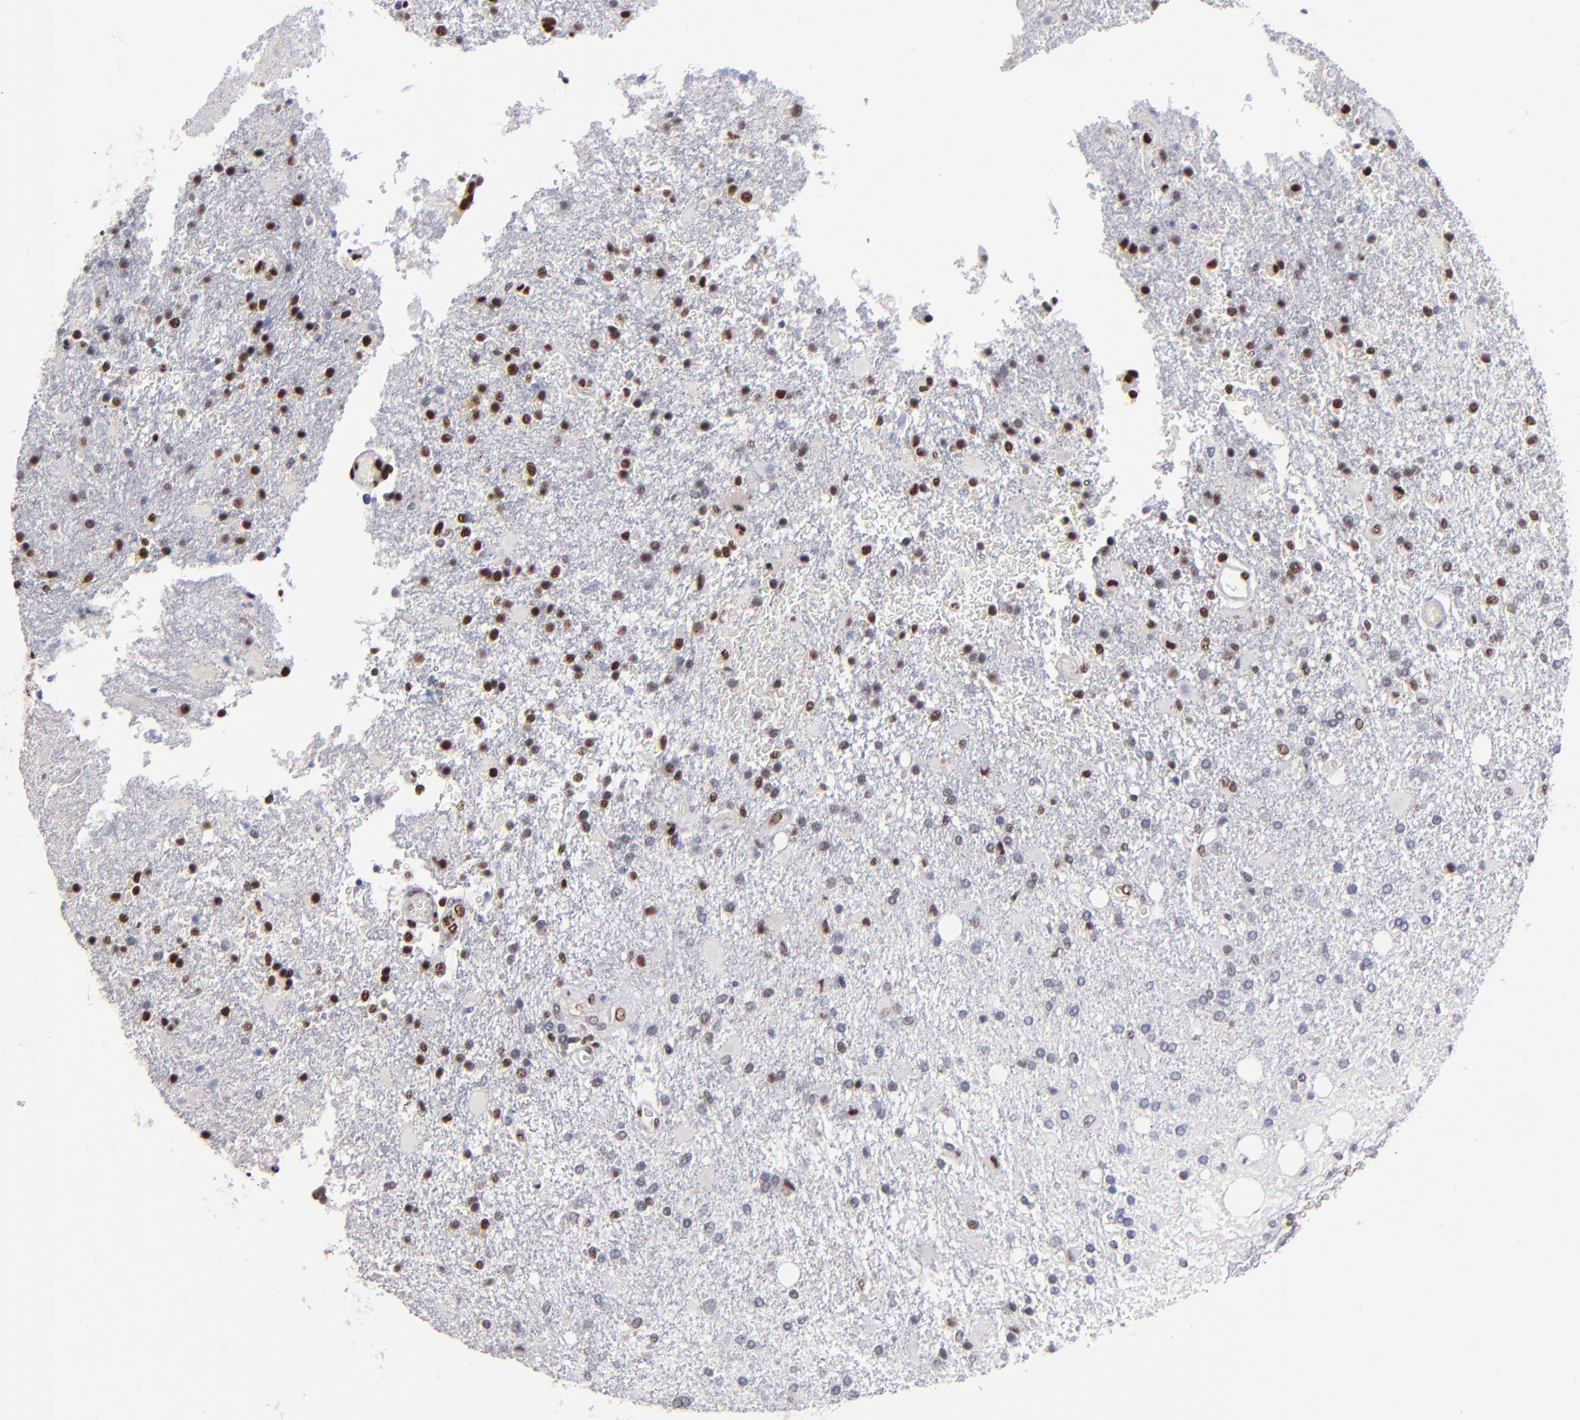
{"staining": {"intensity": "moderate", "quantity": "<25%", "location": "nuclear"}, "tissue": "glioma", "cell_type": "Tumor cells", "image_type": "cancer", "snomed": [{"axis": "morphology", "description": "Glioma, malignant, High grade"}, {"axis": "topography", "description": "Cerebral cortex"}], "caption": "Malignant high-grade glioma stained with IHC reveals moderate nuclear staining in about <25% of tumor cells.", "gene": "MN1", "patient": {"sex": "male", "age": 79}}